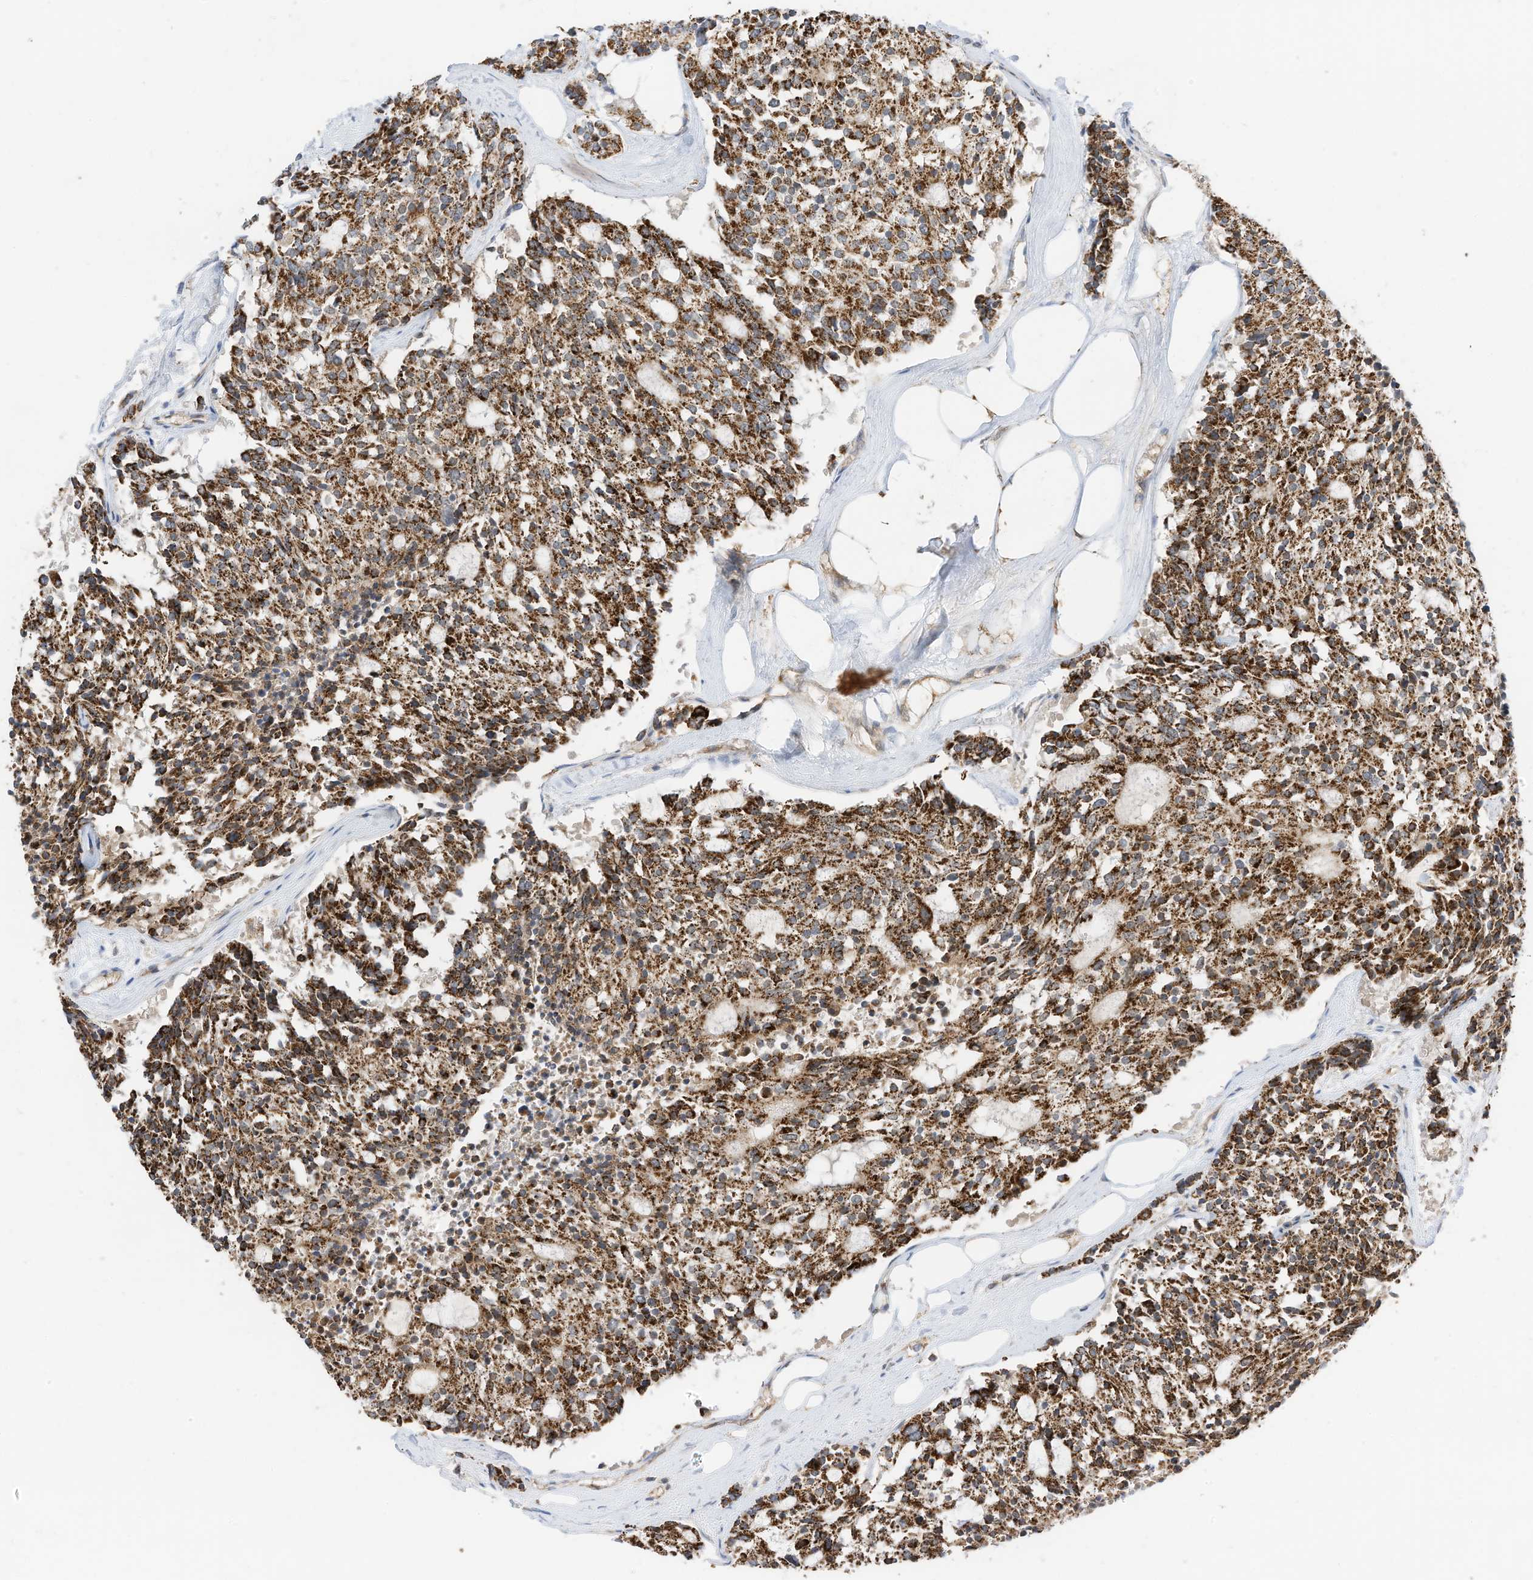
{"staining": {"intensity": "strong", "quantity": ">75%", "location": "cytoplasmic/membranous"}, "tissue": "carcinoid", "cell_type": "Tumor cells", "image_type": "cancer", "snomed": [{"axis": "morphology", "description": "Carcinoid, malignant, NOS"}, {"axis": "topography", "description": "Pancreas"}], "caption": "Protein positivity by immunohistochemistry shows strong cytoplasmic/membranous staining in approximately >75% of tumor cells in carcinoid. The staining was performed using DAB (3,3'-diaminobenzidine), with brown indicating positive protein expression. Nuclei are stained blue with hematoxylin.", "gene": "METTL6", "patient": {"sex": "female", "age": 54}}